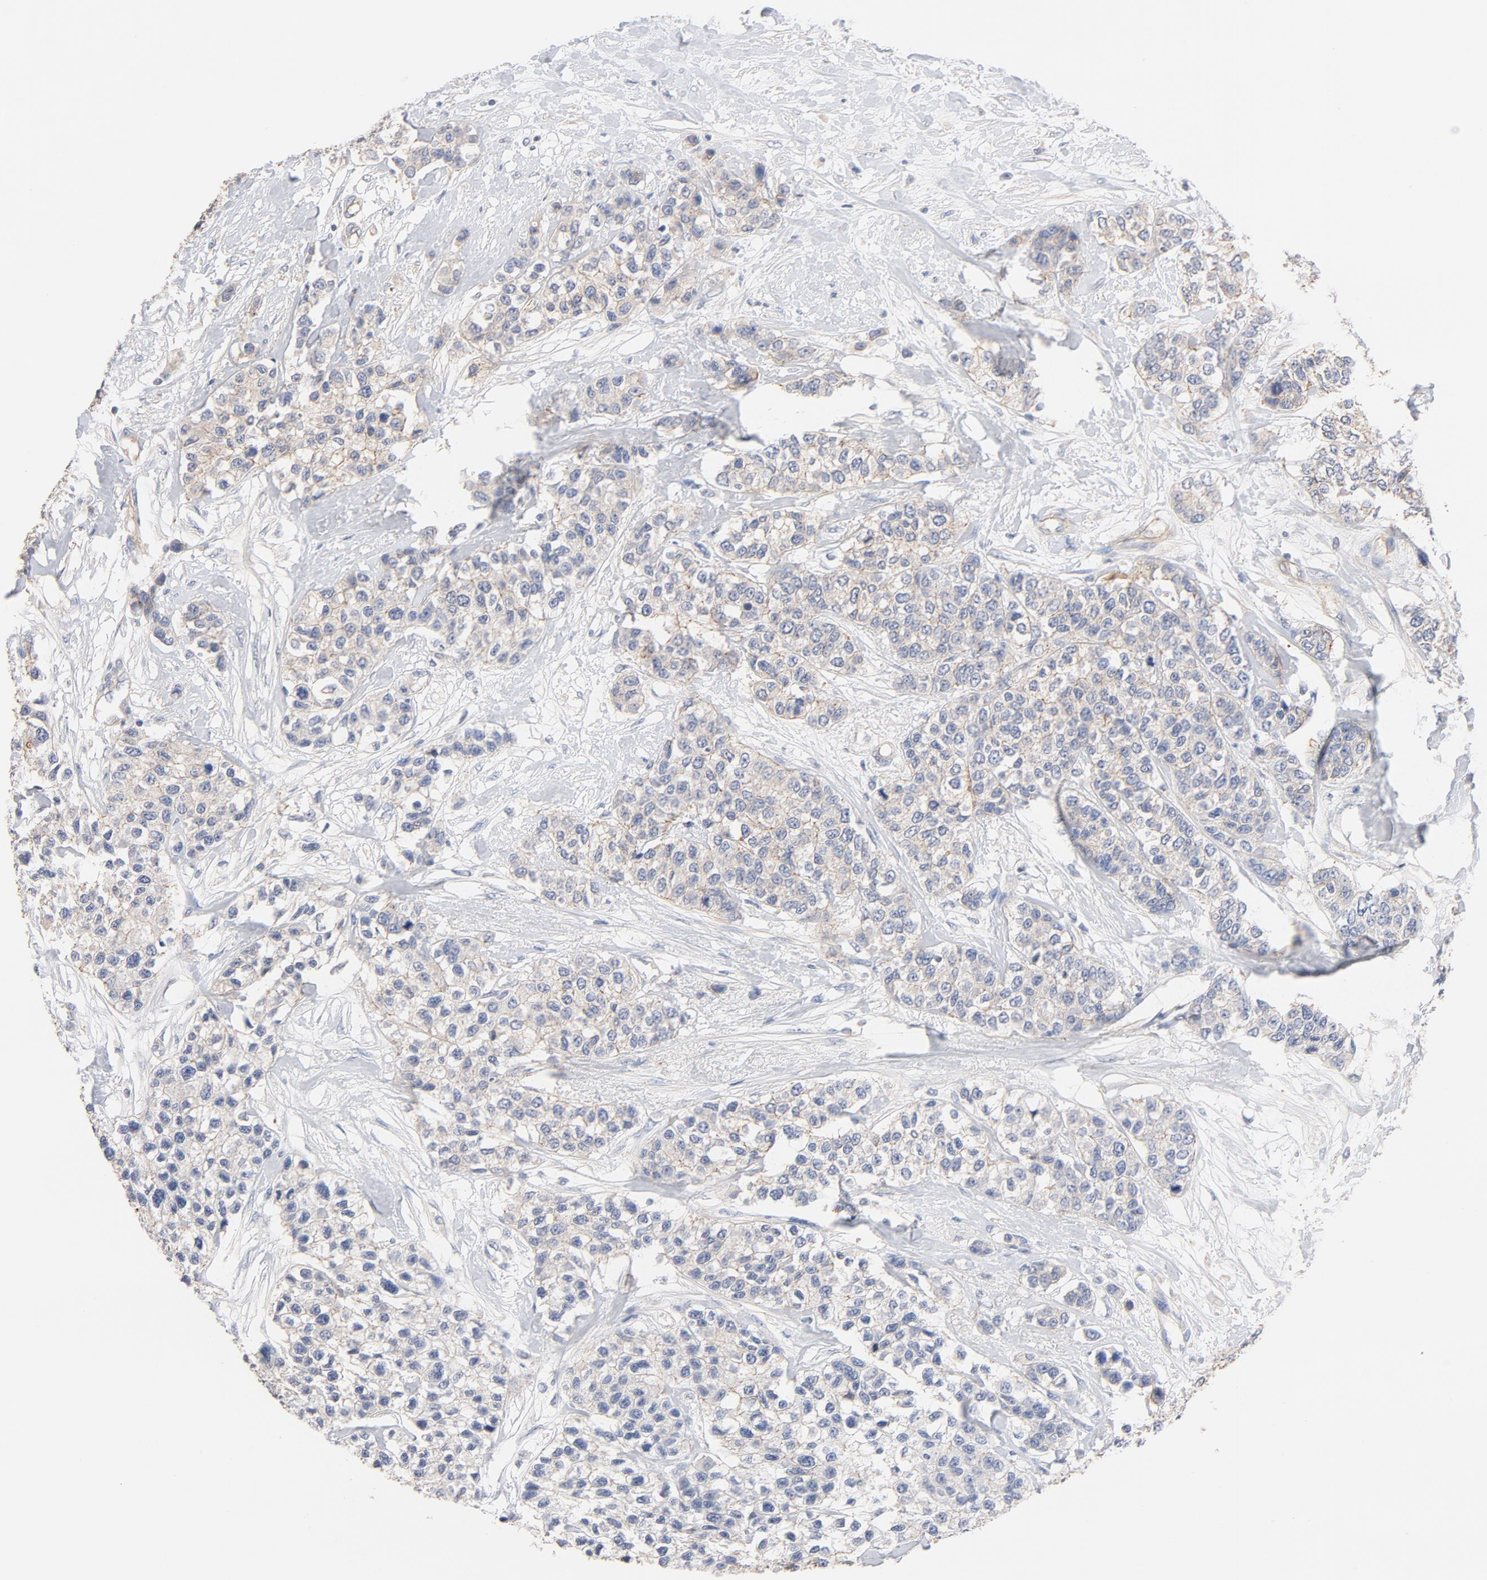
{"staining": {"intensity": "weak", "quantity": "25%-75%", "location": "cytoplasmic/membranous"}, "tissue": "breast cancer", "cell_type": "Tumor cells", "image_type": "cancer", "snomed": [{"axis": "morphology", "description": "Duct carcinoma"}, {"axis": "topography", "description": "Breast"}], "caption": "The micrograph reveals a brown stain indicating the presence of a protein in the cytoplasmic/membranous of tumor cells in breast cancer.", "gene": "STRN3", "patient": {"sex": "female", "age": 51}}